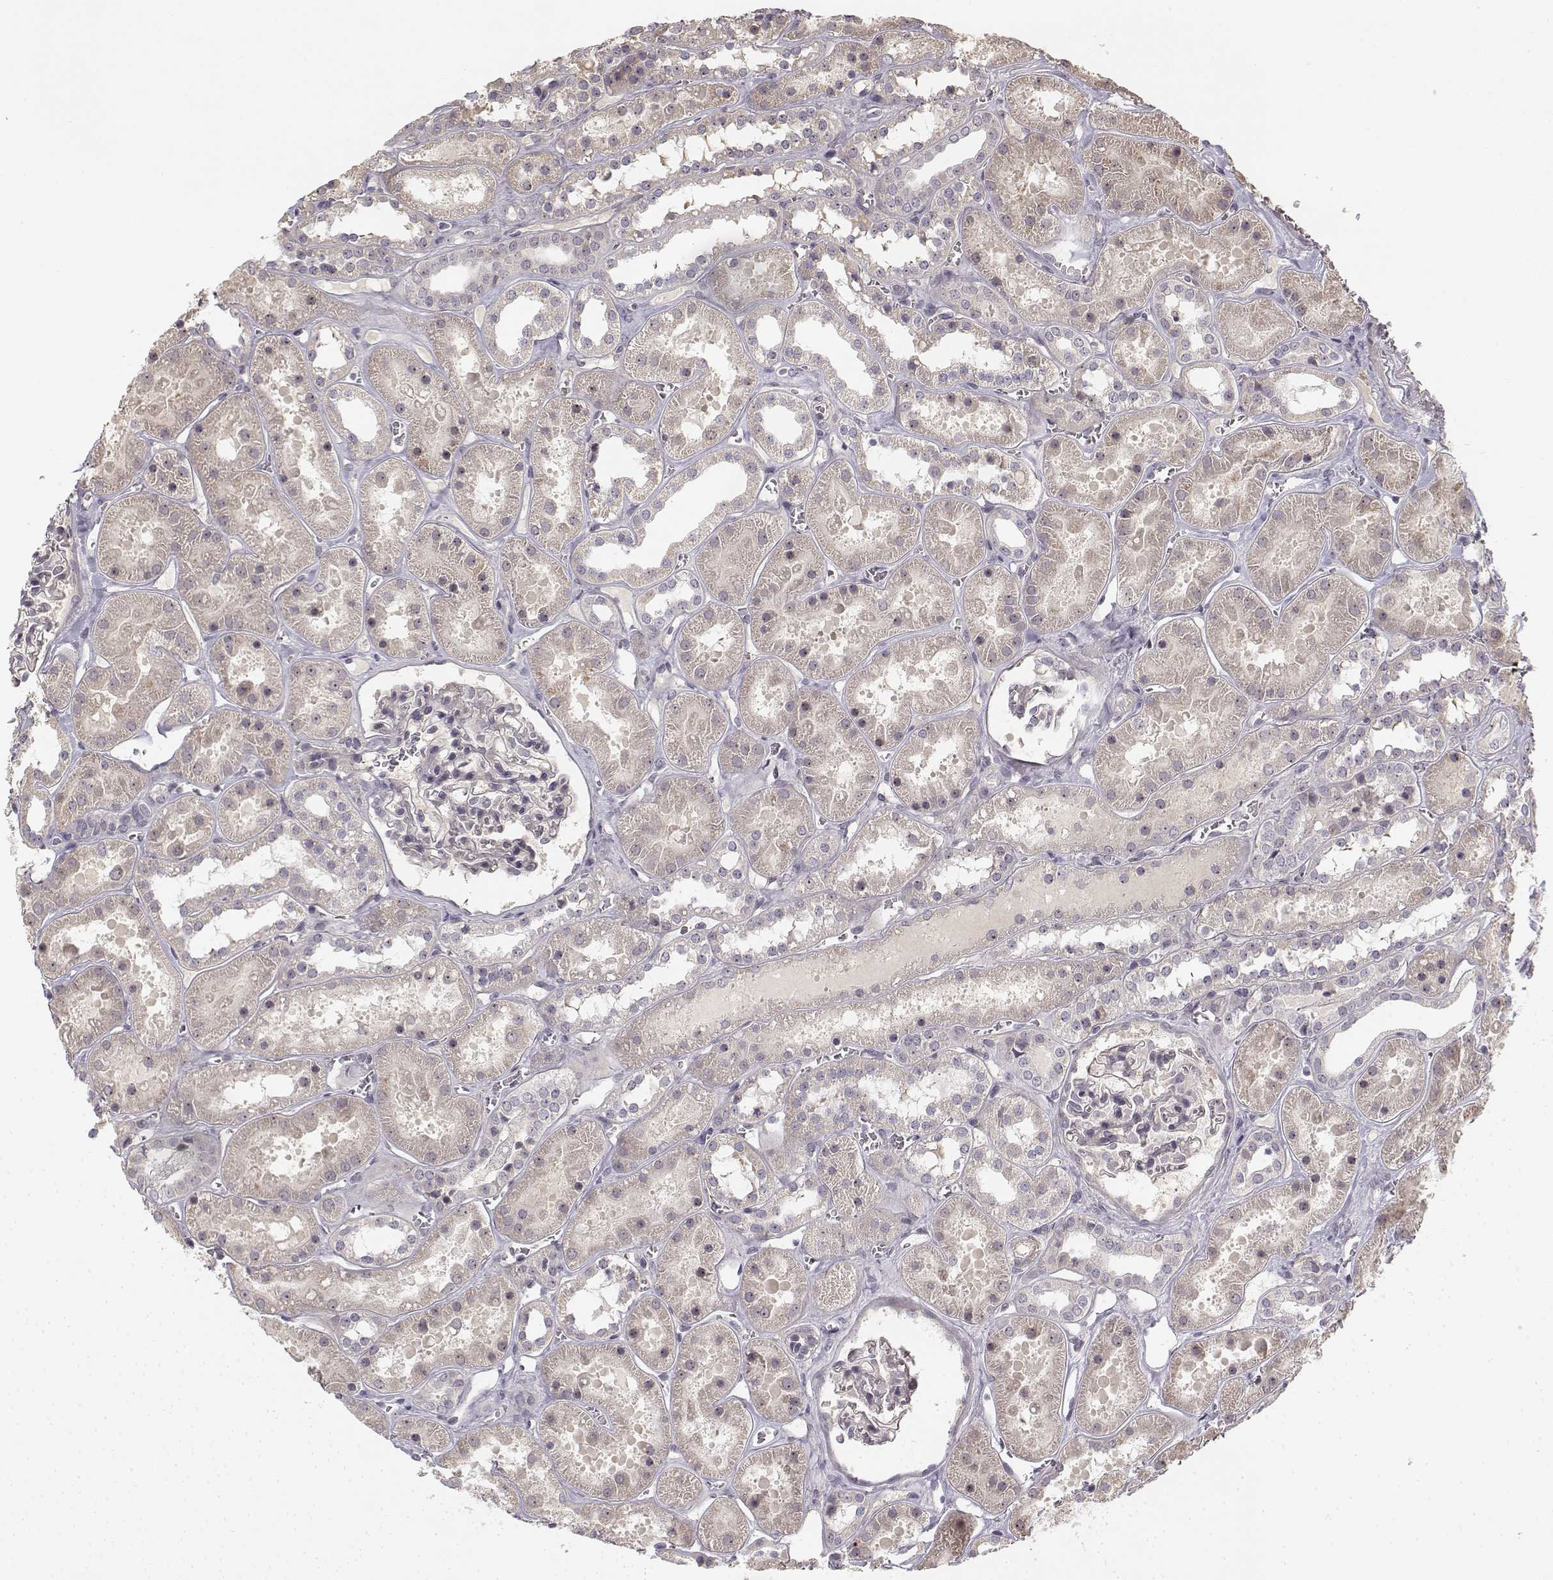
{"staining": {"intensity": "negative", "quantity": "none", "location": "none"}, "tissue": "kidney", "cell_type": "Cells in glomeruli", "image_type": "normal", "snomed": [{"axis": "morphology", "description": "Normal tissue, NOS"}, {"axis": "topography", "description": "Kidney"}], "caption": "DAB (3,3'-diaminobenzidine) immunohistochemical staining of benign human kidney reveals no significant staining in cells in glomeruli.", "gene": "MED12L", "patient": {"sex": "female", "age": 41}}